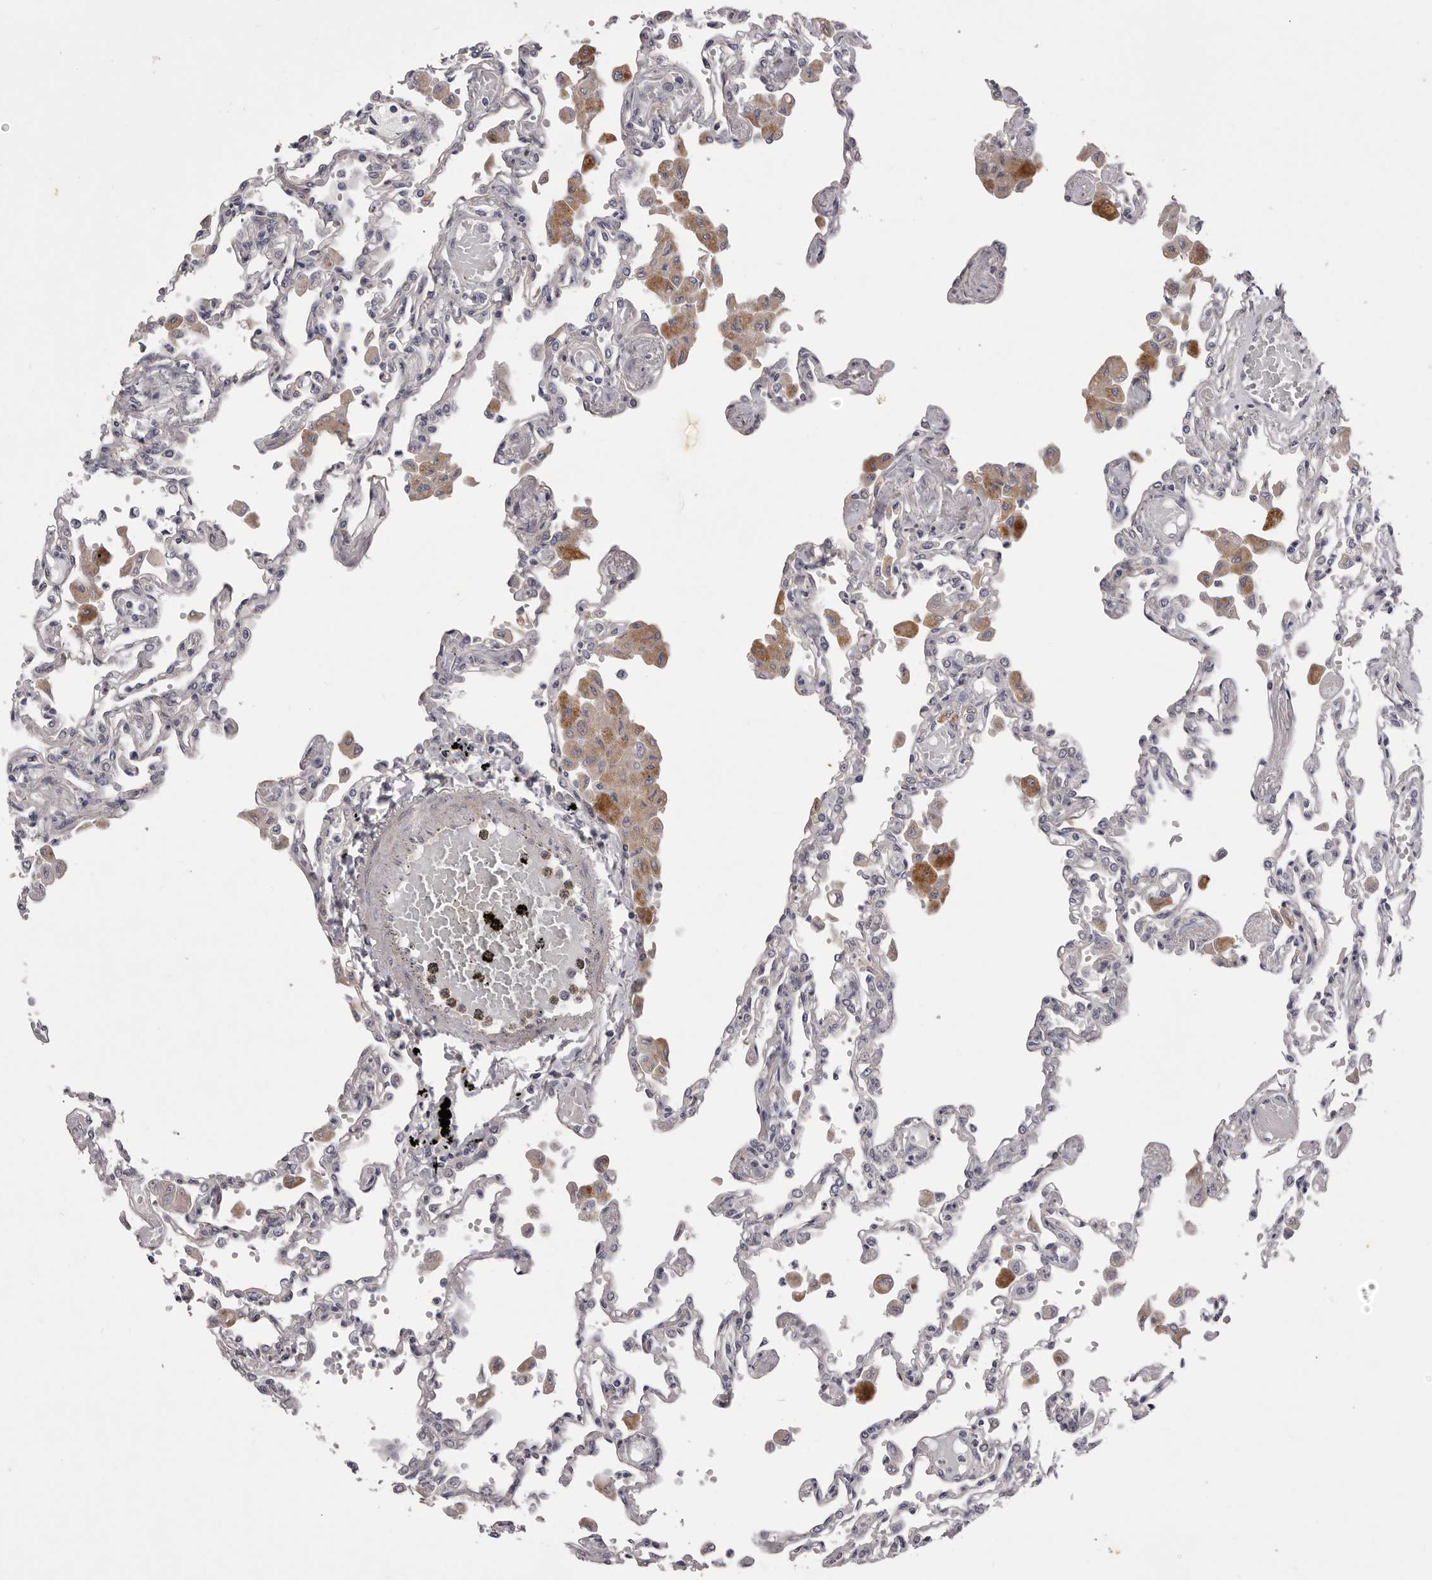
{"staining": {"intensity": "negative", "quantity": "none", "location": "none"}, "tissue": "lung", "cell_type": "Alveolar cells", "image_type": "normal", "snomed": [{"axis": "morphology", "description": "Normal tissue, NOS"}, {"axis": "topography", "description": "Bronchus"}, {"axis": "topography", "description": "Lung"}], "caption": "Alveolar cells show no significant positivity in benign lung. The staining was performed using DAB (3,3'-diaminobenzidine) to visualize the protein expression in brown, while the nuclei were stained in blue with hematoxylin (Magnification: 20x).", "gene": "PNRC1", "patient": {"sex": "female", "age": 49}}